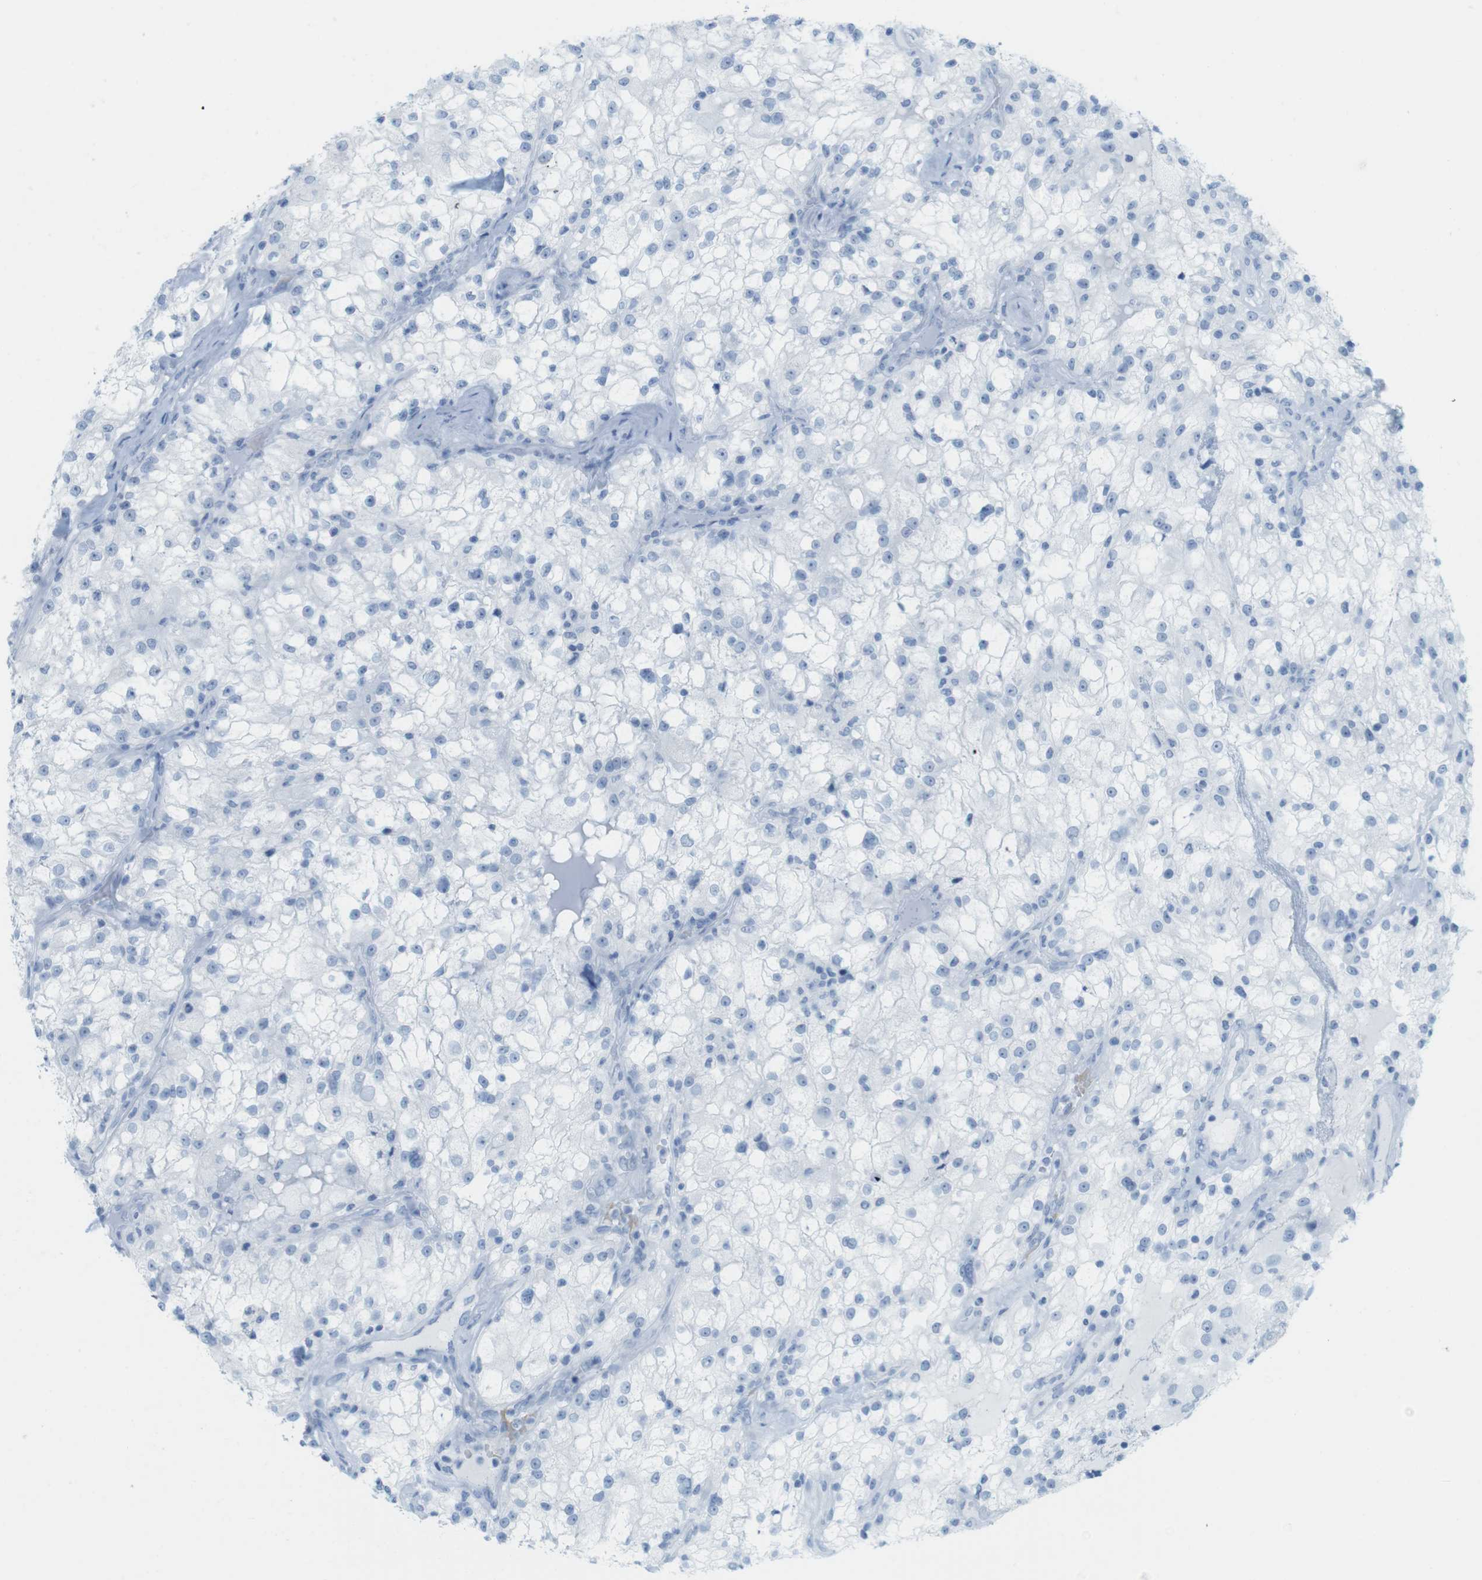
{"staining": {"intensity": "negative", "quantity": "none", "location": "none"}, "tissue": "renal cancer", "cell_type": "Tumor cells", "image_type": "cancer", "snomed": [{"axis": "morphology", "description": "Adenocarcinoma, NOS"}, {"axis": "topography", "description": "Kidney"}], "caption": "Tumor cells show no significant expression in renal cancer (adenocarcinoma). (Immunohistochemistry (ihc), brightfield microscopy, high magnification).", "gene": "TNNT2", "patient": {"sex": "female", "age": 52}}